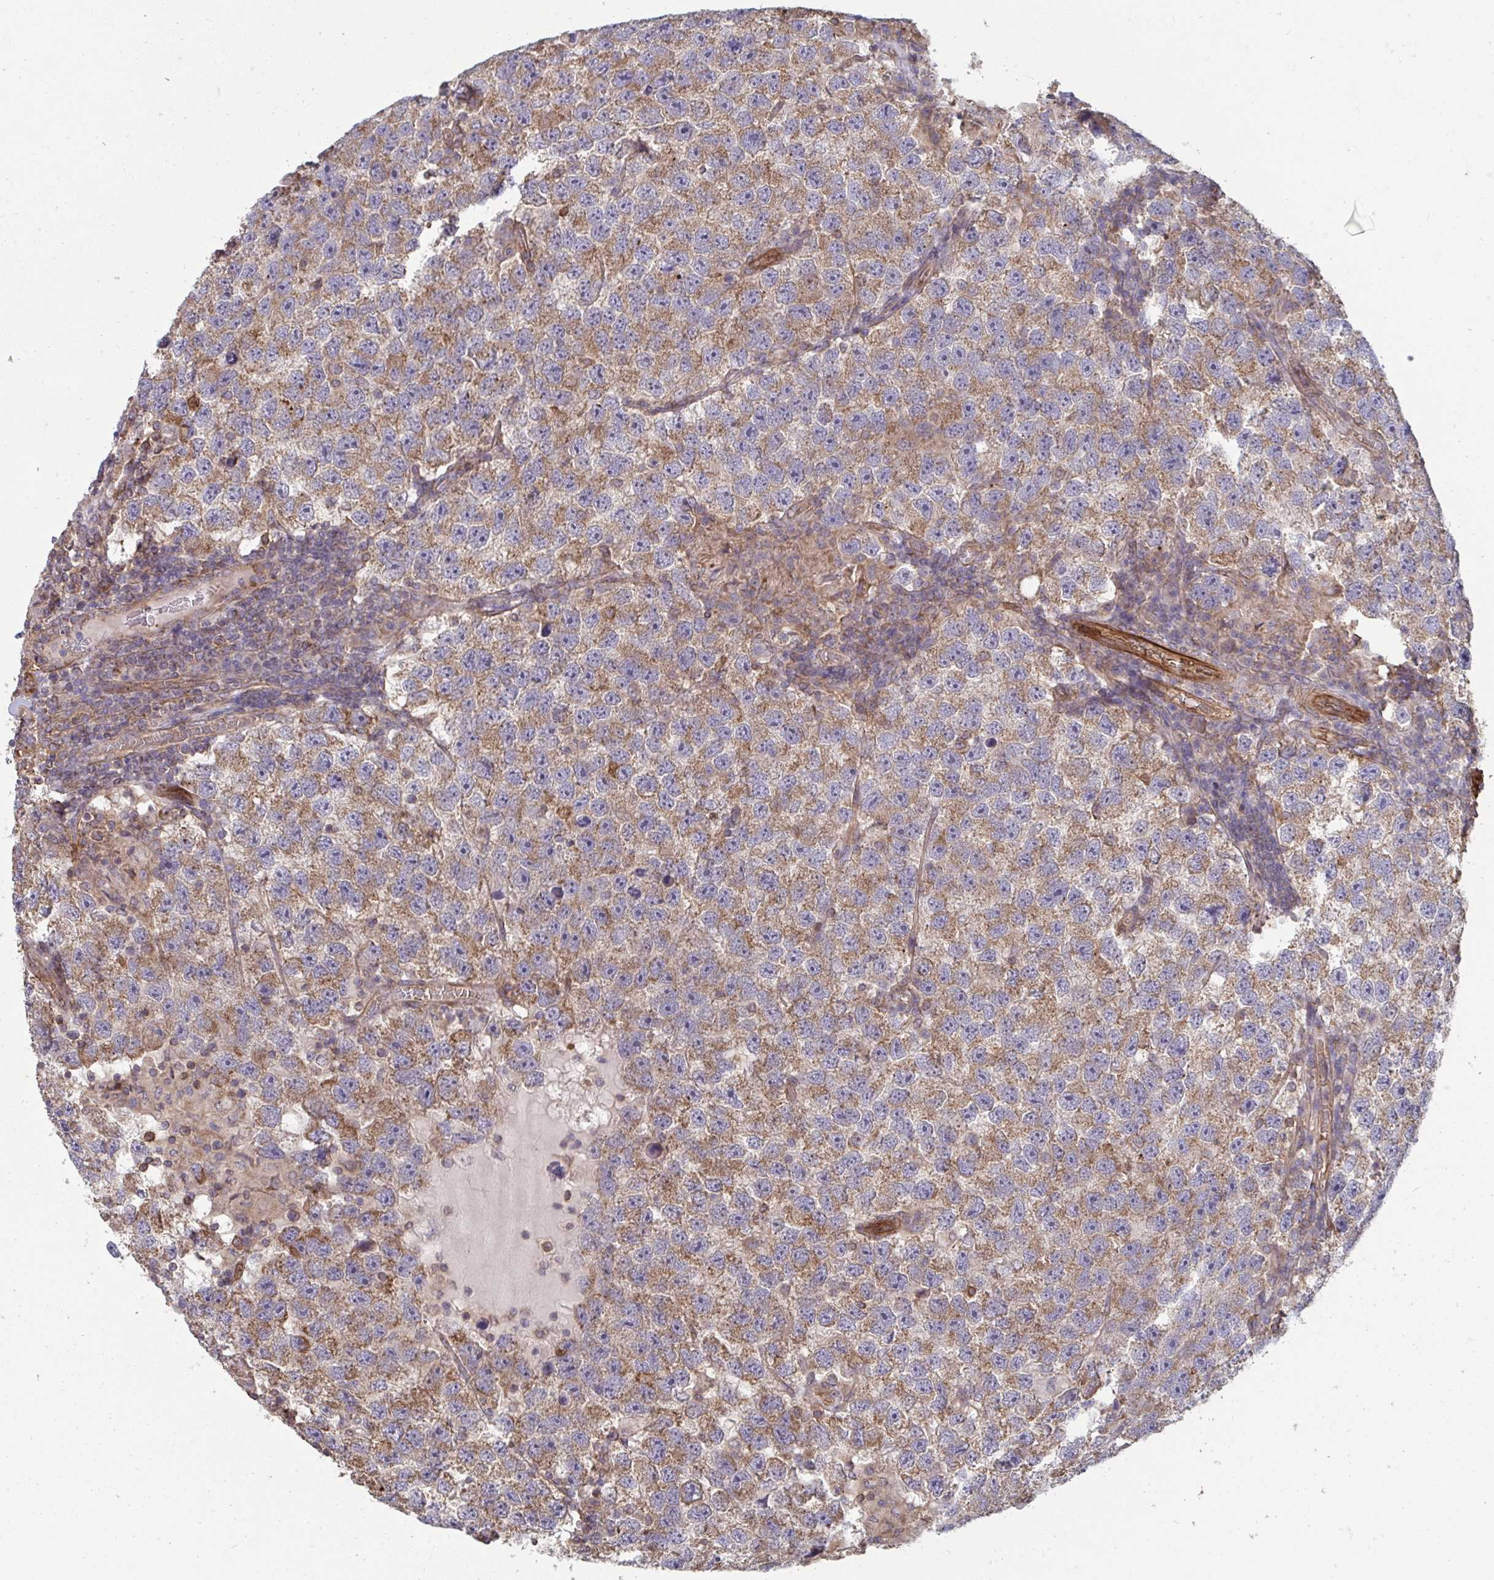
{"staining": {"intensity": "moderate", "quantity": ">75%", "location": "cytoplasmic/membranous"}, "tissue": "testis cancer", "cell_type": "Tumor cells", "image_type": "cancer", "snomed": [{"axis": "morphology", "description": "Seminoma, NOS"}, {"axis": "topography", "description": "Testis"}], "caption": "Immunohistochemical staining of human testis seminoma shows medium levels of moderate cytoplasmic/membranous protein positivity in about >75% of tumor cells.", "gene": "ISCU", "patient": {"sex": "male", "age": 26}}